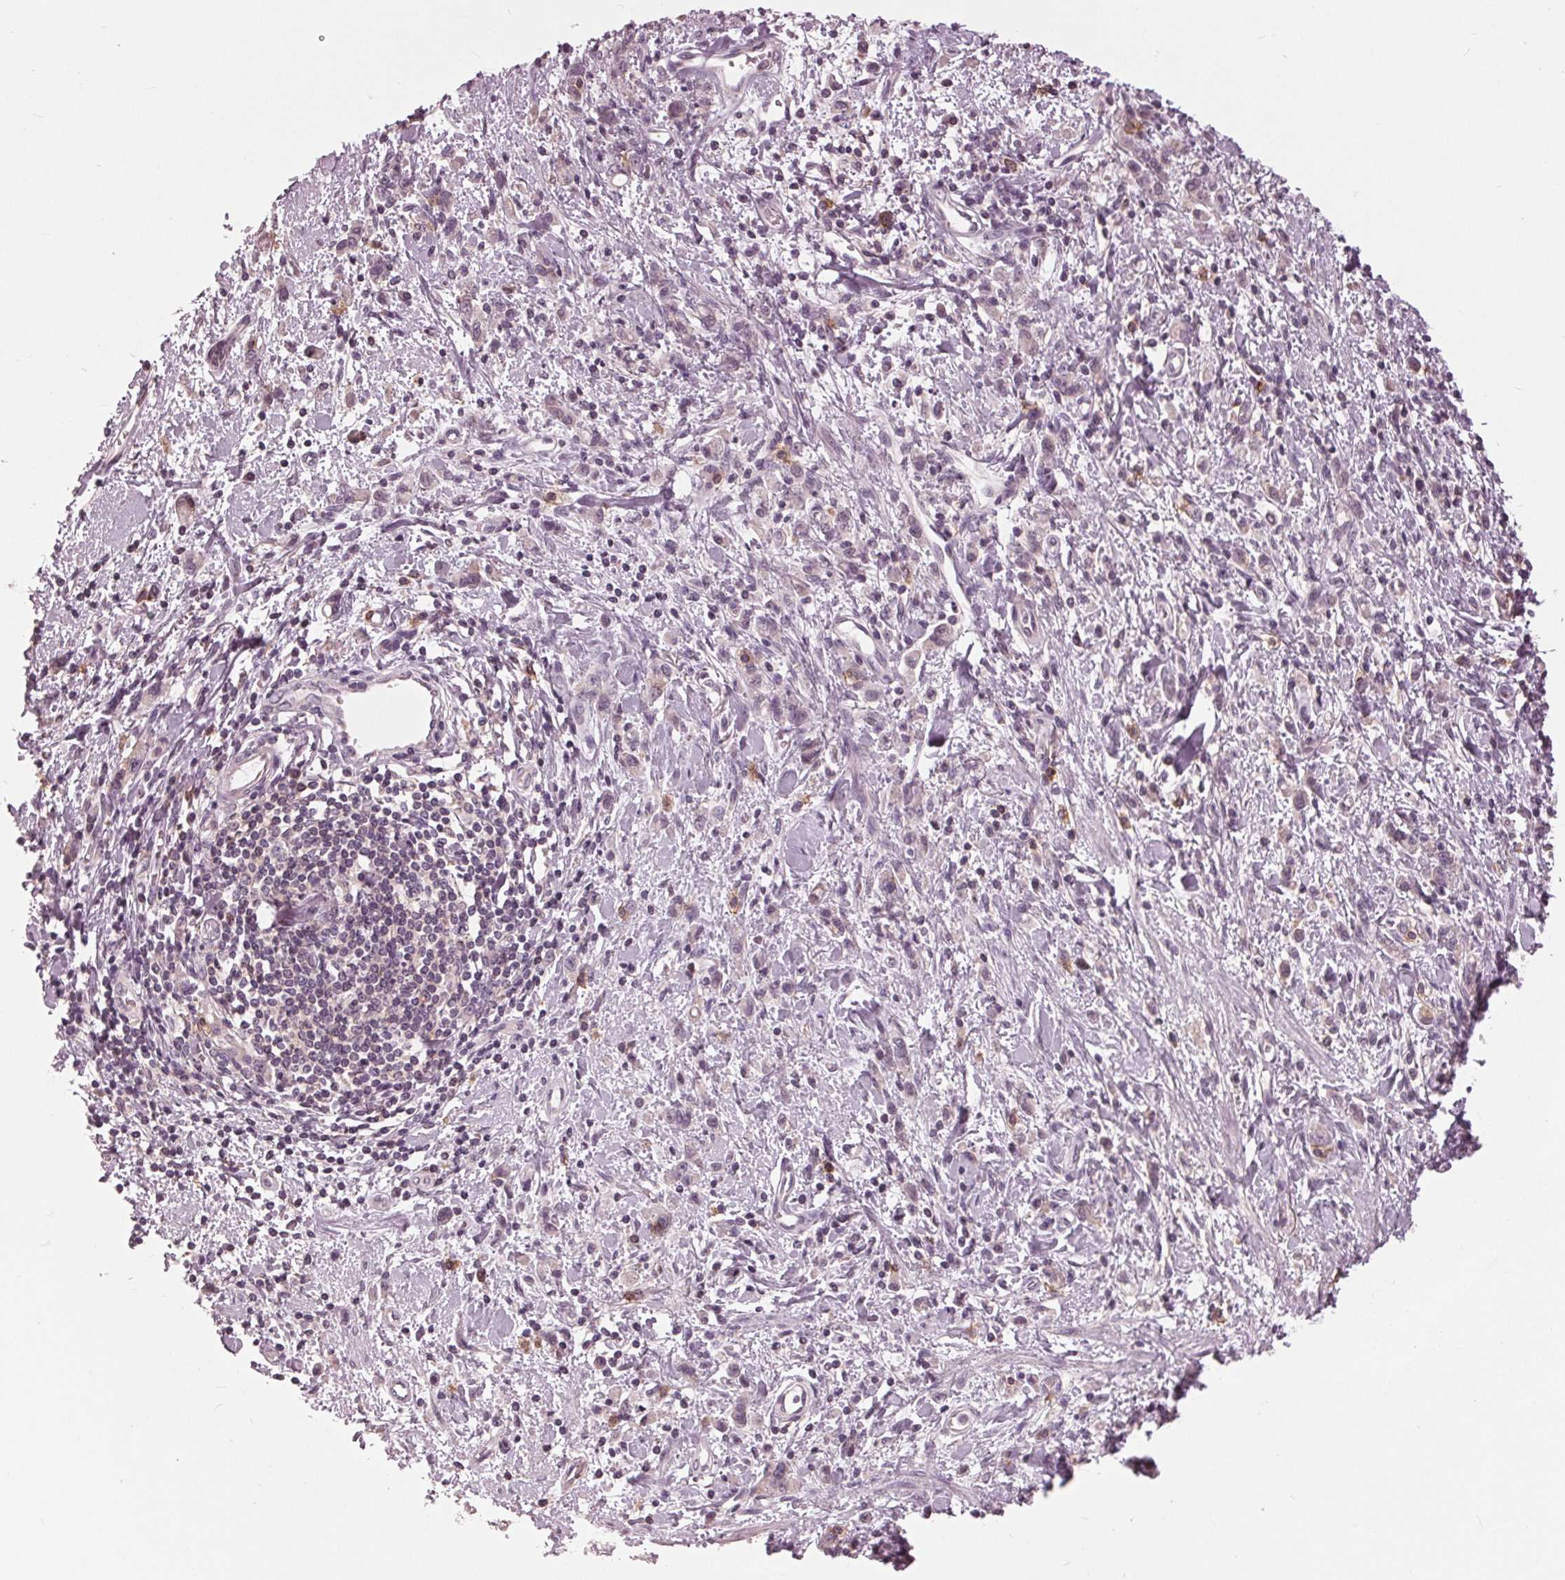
{"staining": {"intensity": "negative", "quantity": "none", "location": "none"}, "tissue": "stomach cancer", "cell_type": "Tumor cells", "image_type": "cancer", "snomed": [{"axis": "morphology", "description": "Adenocarcinoma, NOS"}, {"axis": "topography", "description": "Stomach"}], "caption": "DAB (3,3'-diaminobenzidine) immunohistochemical staining of human adenocarcinoma (stomach) shows no significant expression in tumor cells.", "gene": "SIGLEC6", "patient": {"sex": "male", "age": 77}}